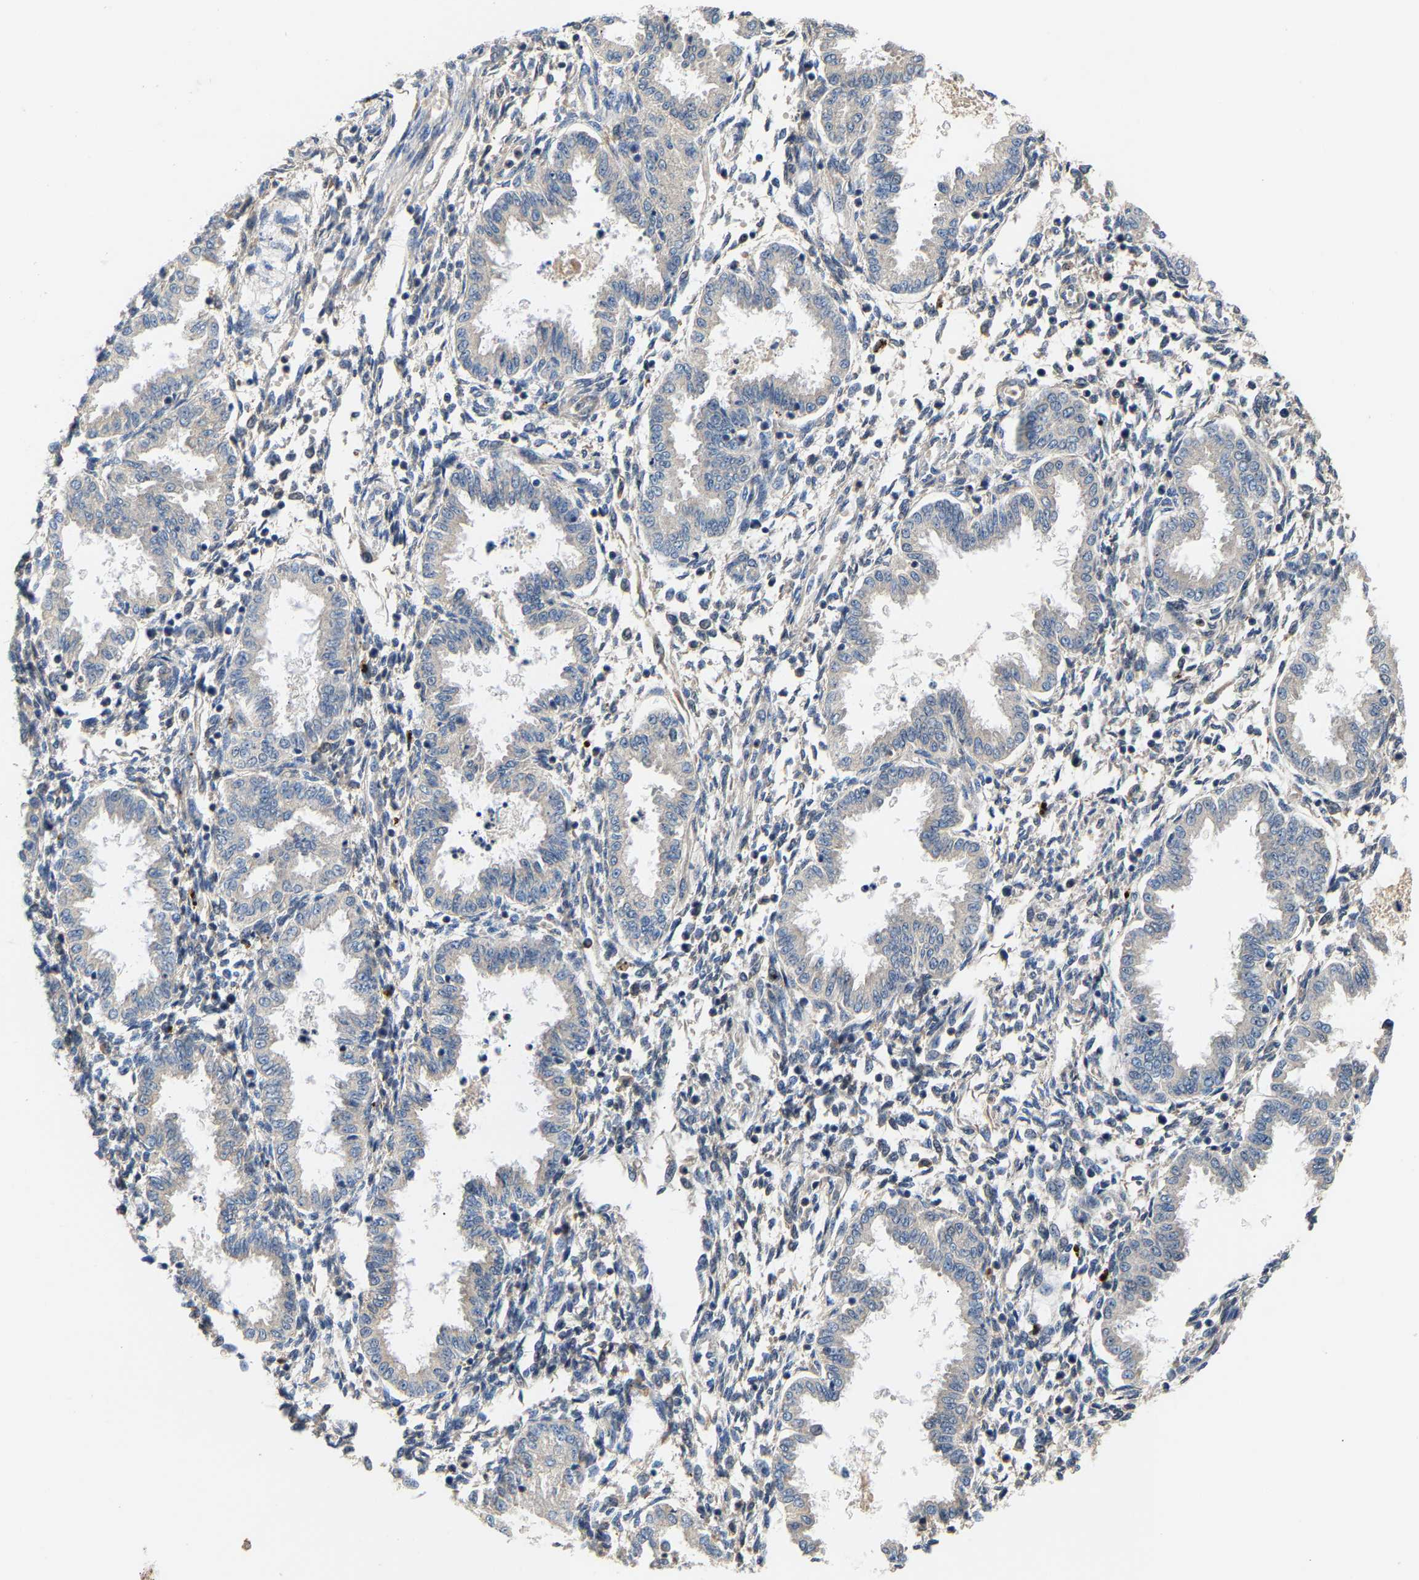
{"staining": {"intensity": "negative", "quantity": "none", "location": "none"}, "tissue": "endometrium", "cell_type": "Cells in endometrial stroma", "image_type": "normal", "snomed": [{"axis": "morphology", "description": "Normal tissue, NOS"}, {"axis": "topography", "description": "Endometrium"}], "caption": "IHC histopathology image of unremarkable human endometrium stained for a protein (brown), which exhibits no staining in cells in endometrial stroma.", "gene": "CCDC171", "patient": {"sex": "female", "age": 33}}